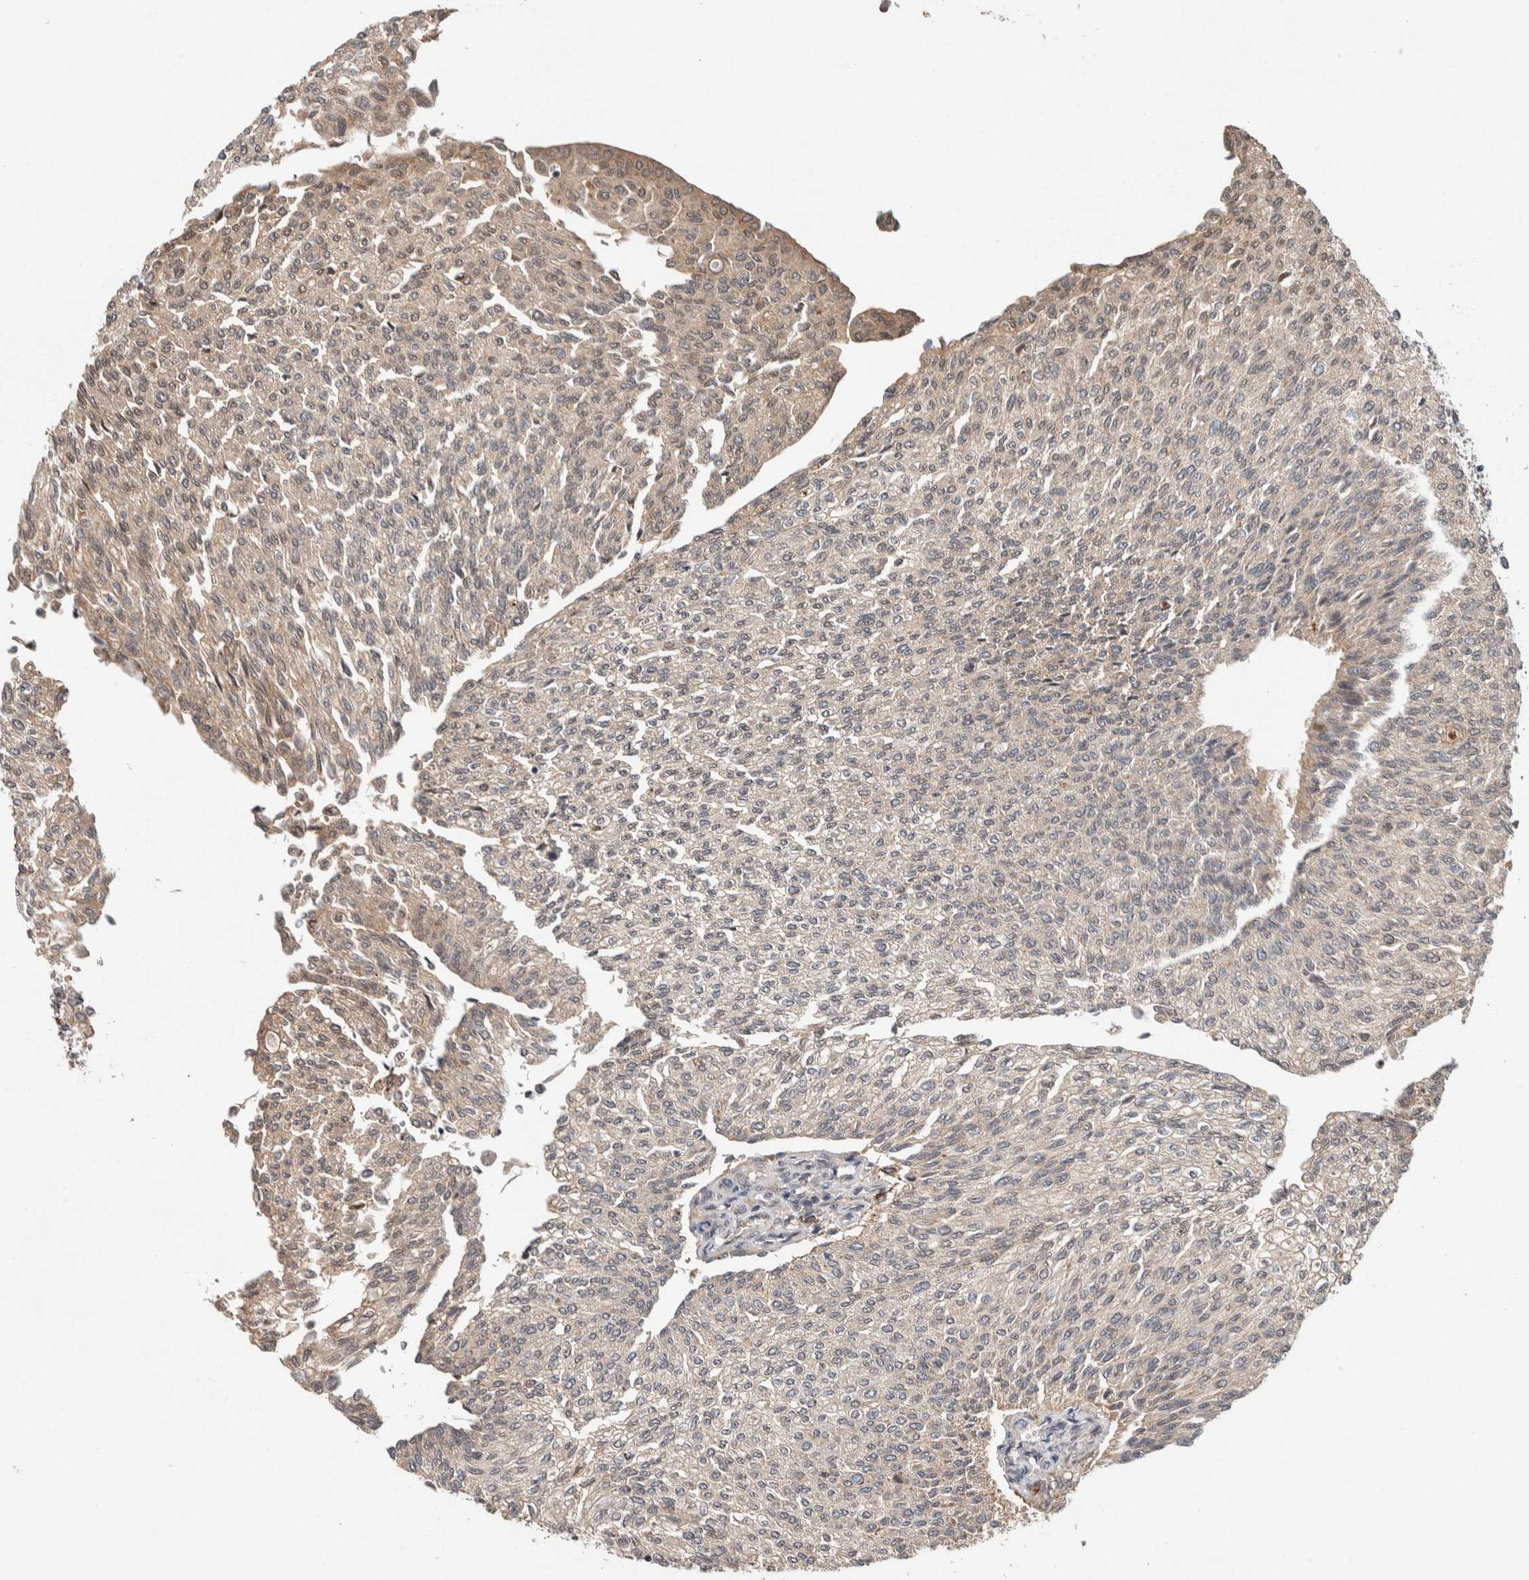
{"staining": {"intensity": "weak", "quantity": "<25%", "location": "cytoplasmic/membranous"}, "tissue": "urothelial cancer", "cell_type": "Tumor cells", "image_type": "cancer", "snomed": [{"axis": "morphology", "description": "Urothelial carcinoma, Low grade"}, {"axis": "topography", "description": "Urinary bladder"}], "caption": "IHC of human low-grade urothelial carcinoma shows no staining in tumor cells. (DAB (3,3'-diaminobenzidine) immunohistochemistry (IHC) visualized using brightfield microscopy, high magnification).", "gene": "KCNK1", "patient": {"sex": "female", "age": 79}}